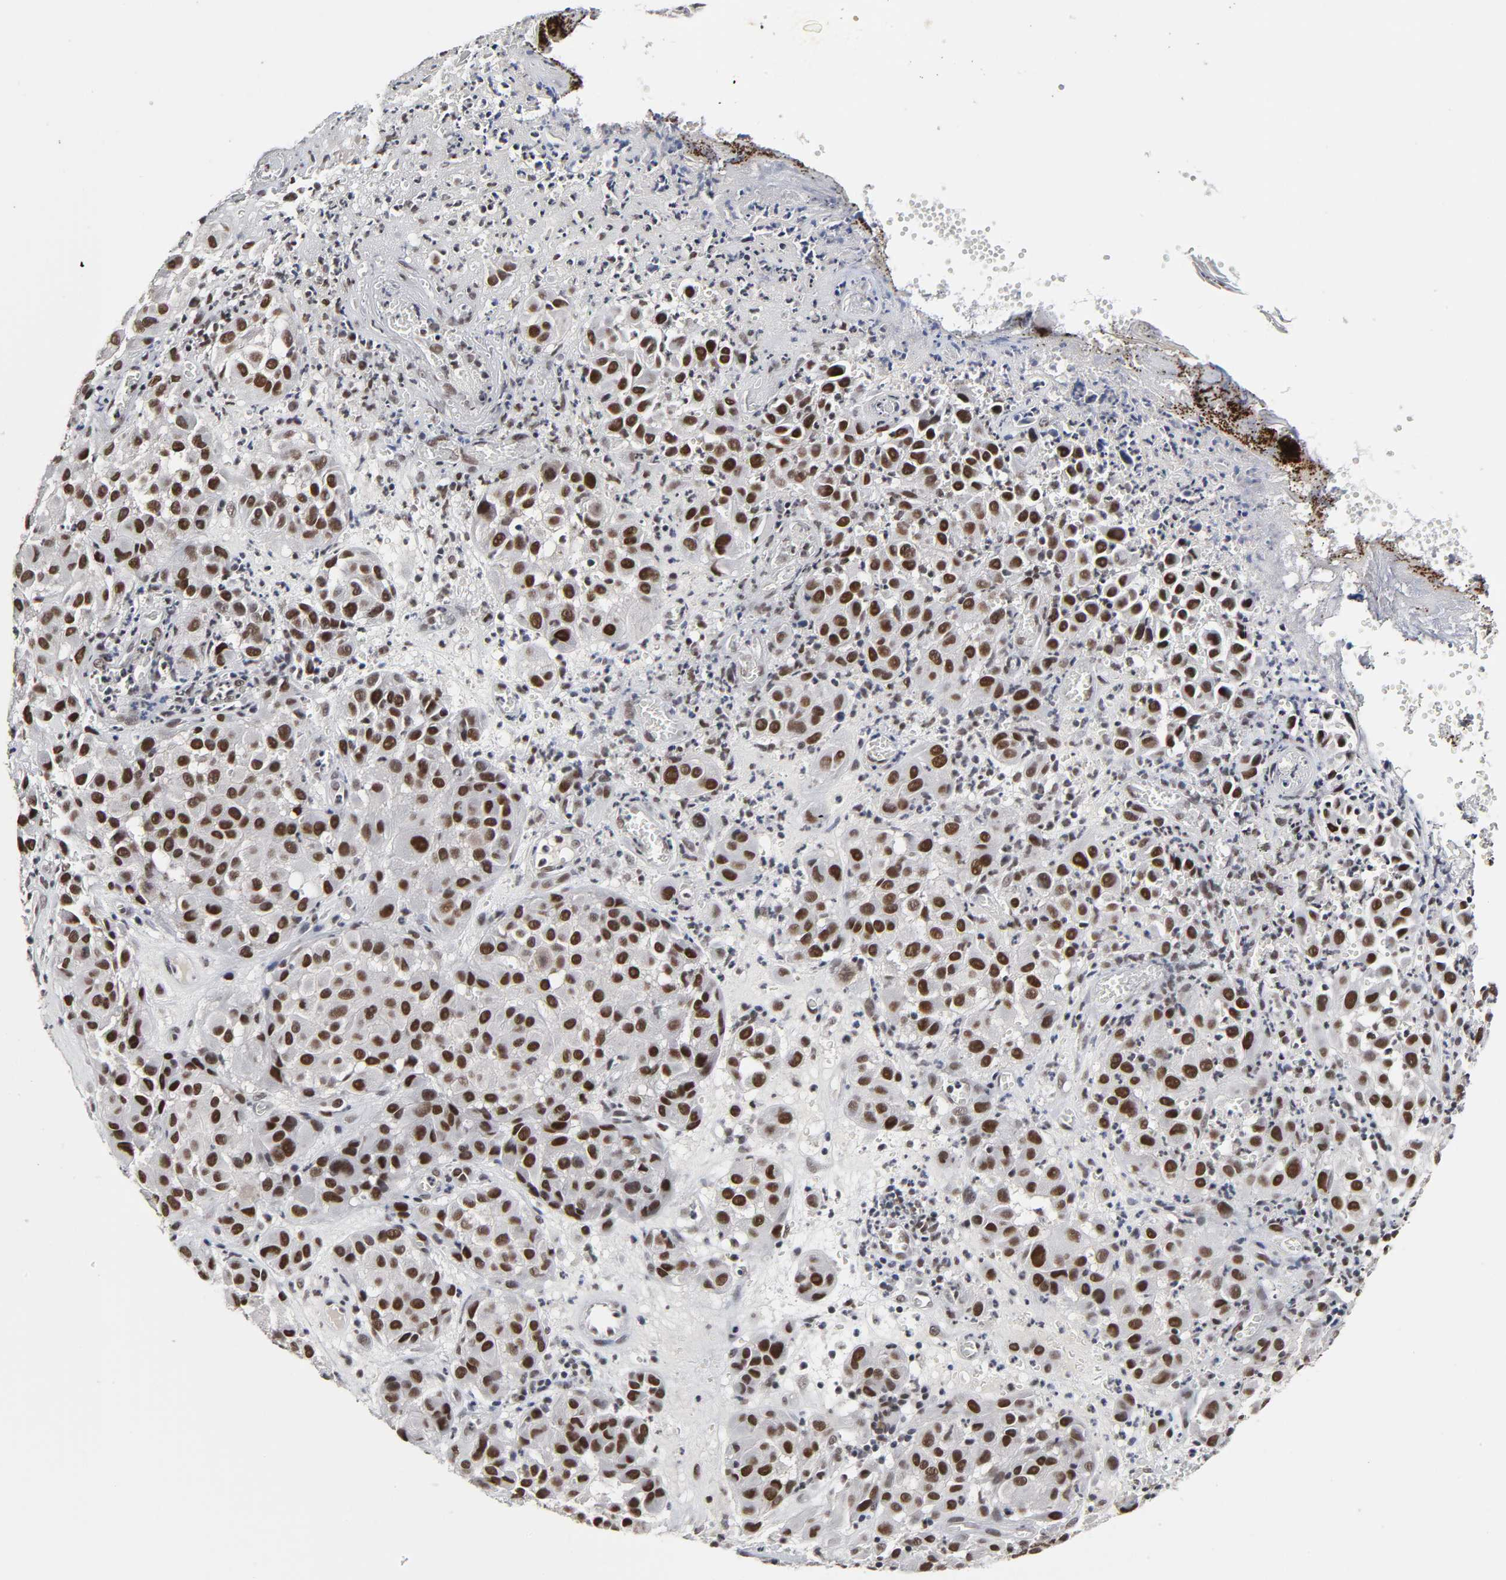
{"staining": {"intensity": "strong", "quantity": ">75%", "location": "nuclear"}, "tissue": "melanoma", "cell_type": "Tumor cells", "image_type": "cancer", "snomed": [{"axis": "morphology", "description": "Malignant melanoma, NOS"}, {"axis": "topography", "description": "Skin"}], "caption": "A photomicrograph showing strong nuclear expression in approximately >75% of tumor cells in melanoma, as visualized by brown immunohistochemical staining.", "gene": "TRIM33", "patient": {"sex": "female", "age": 21}}